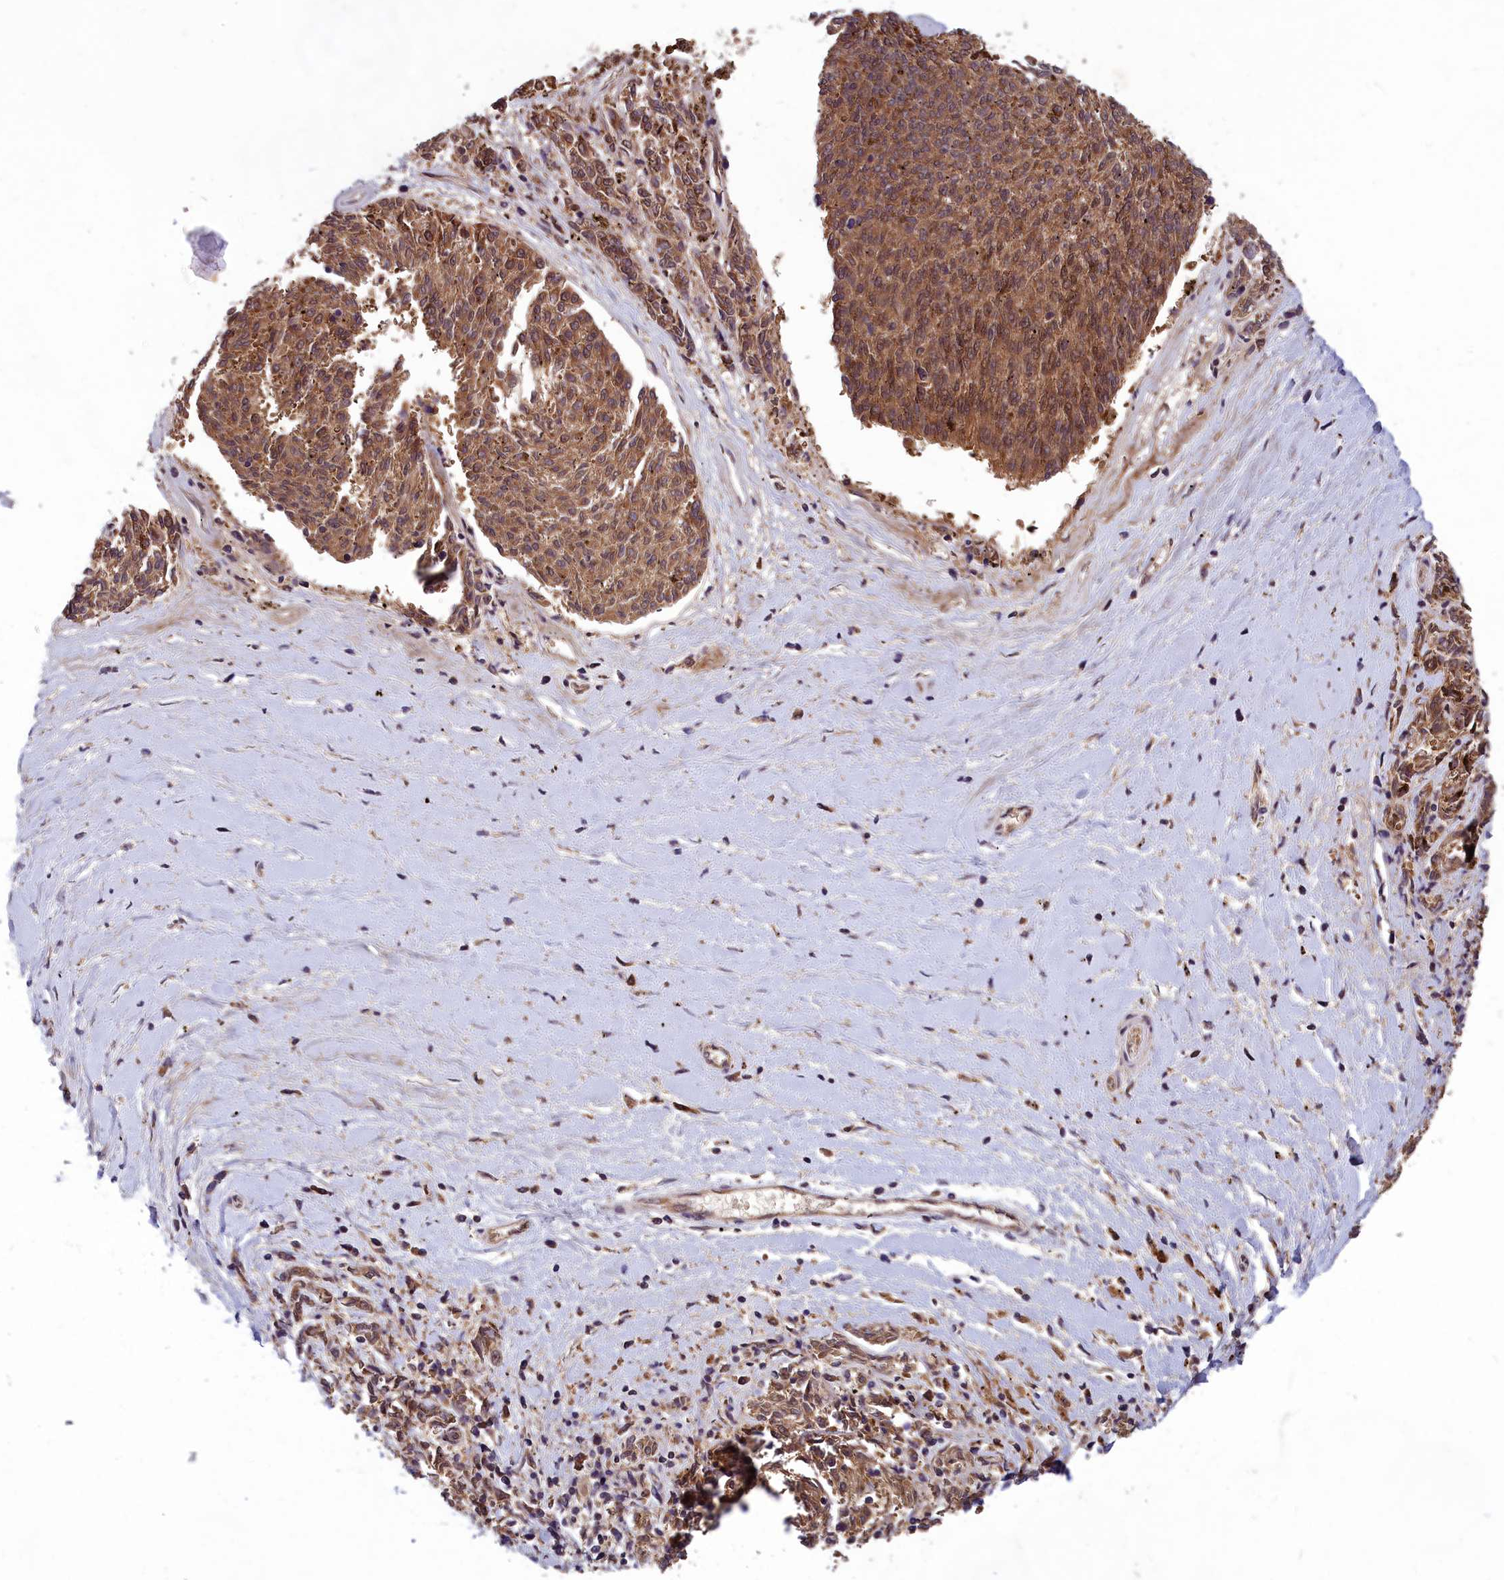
{"staining": {"intensity": "moderate", "quantity": ">75%", "location": "cytoplasmic/membranous,nuclear"}, "tissue": "melanoma", "cell_type": "Tumor cells", "image_type": "cancer", "snomed": [{"axis": "morphology", "description": "Malignant melanoma, NOS"}, {"axis": "topography", "description": "Skin"}], "caption": "This photomicrograph shows immunohistochemistry (IHC) staining of human malignant melanoma, with medium moderate cytoplasmic/membranous and nuclear staining in about >75% of tumor cells.", "gene": "CCDC15", "patient": {"sex": "female", "age": 72}}